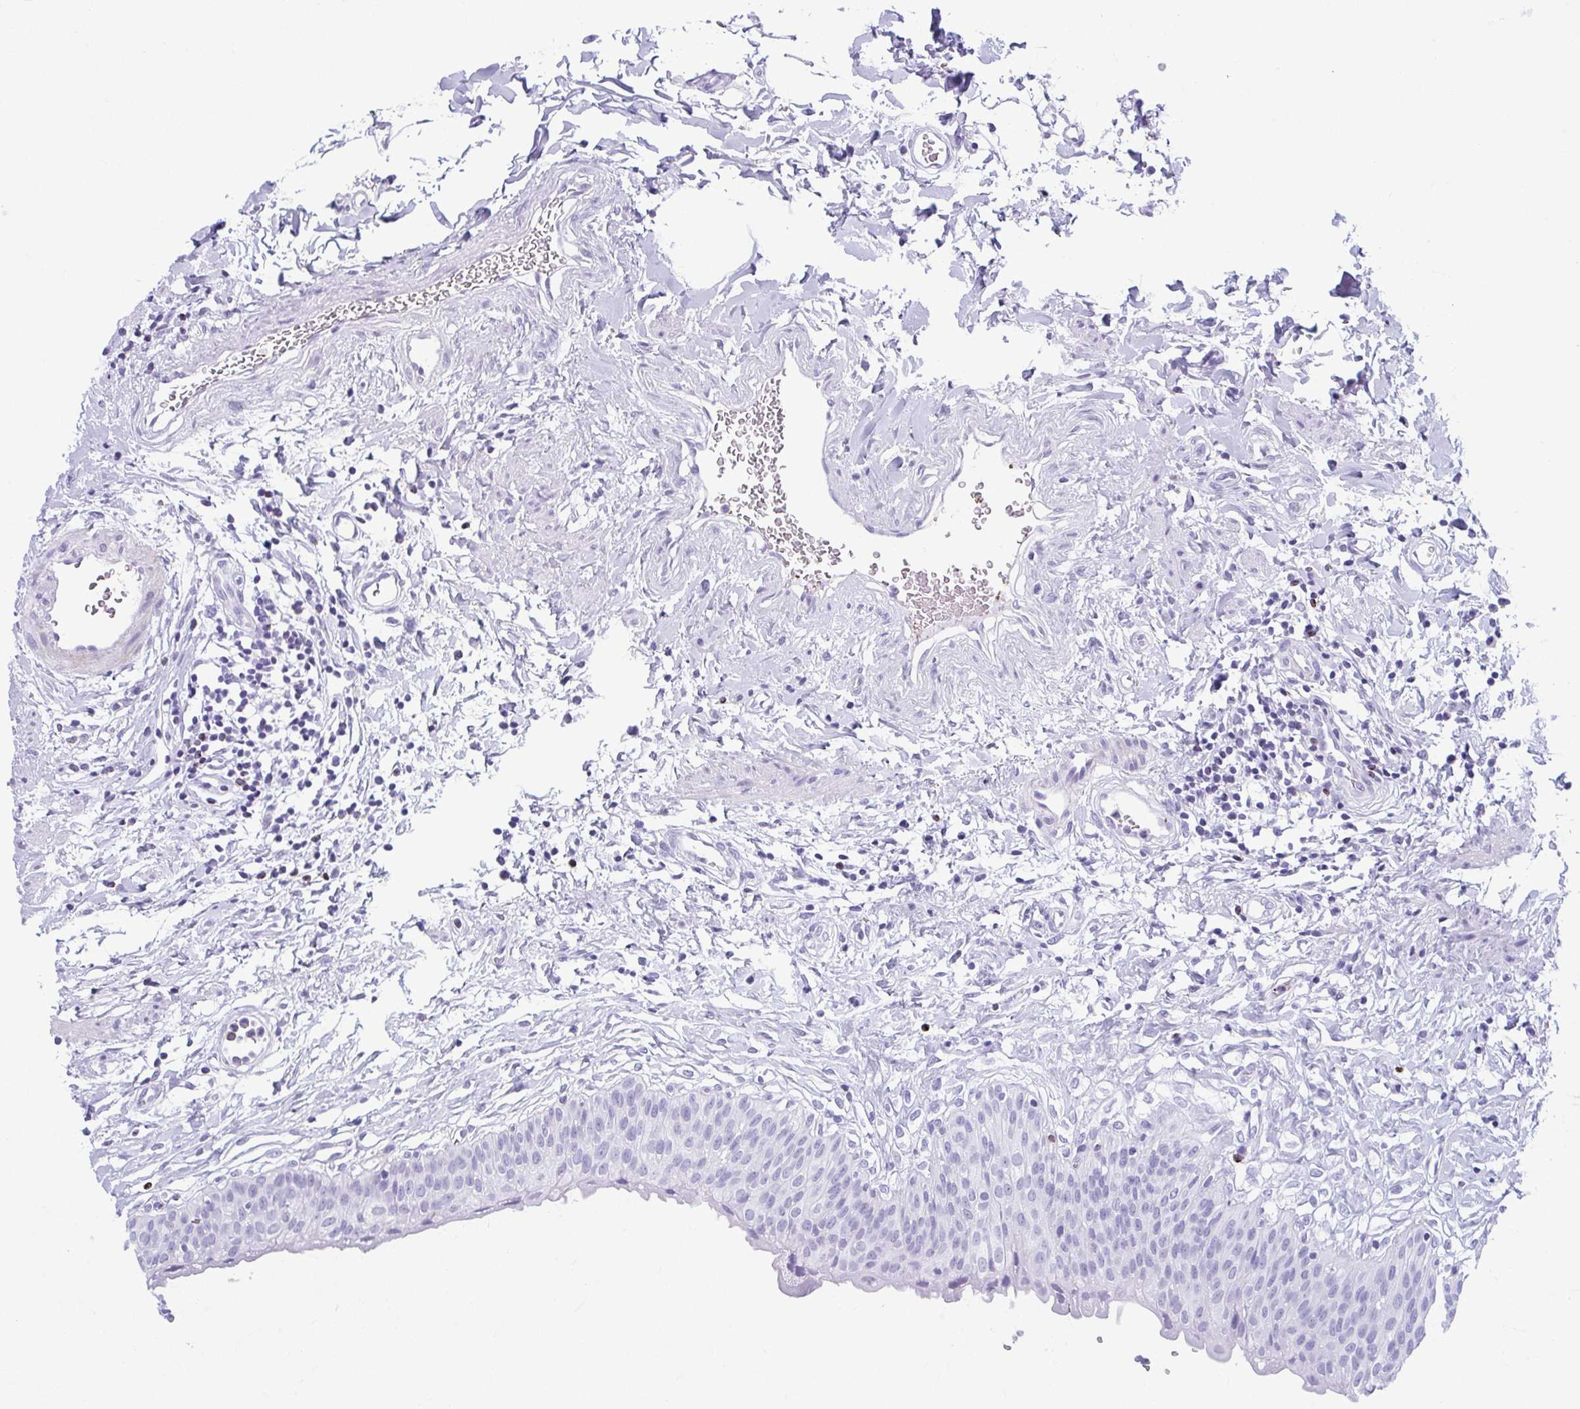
{"staining": {"intensity": "negative", "quantity": "none", "location": "none"}, "tissue": "urinary bladder", "cell_type": "Urothelial cells", "image_type": "normal", "snomed": [{"axis": "morphology", "description": "Normal tissue, NOS"}, {"axis": "topography", "description": "Urinary bladder"}], "caption": "Image shows no protein expression in urothelial cells of benign urinary bladder.", "gene": "TCEAL3", "patient": {"sex": "male", "age": 55}}